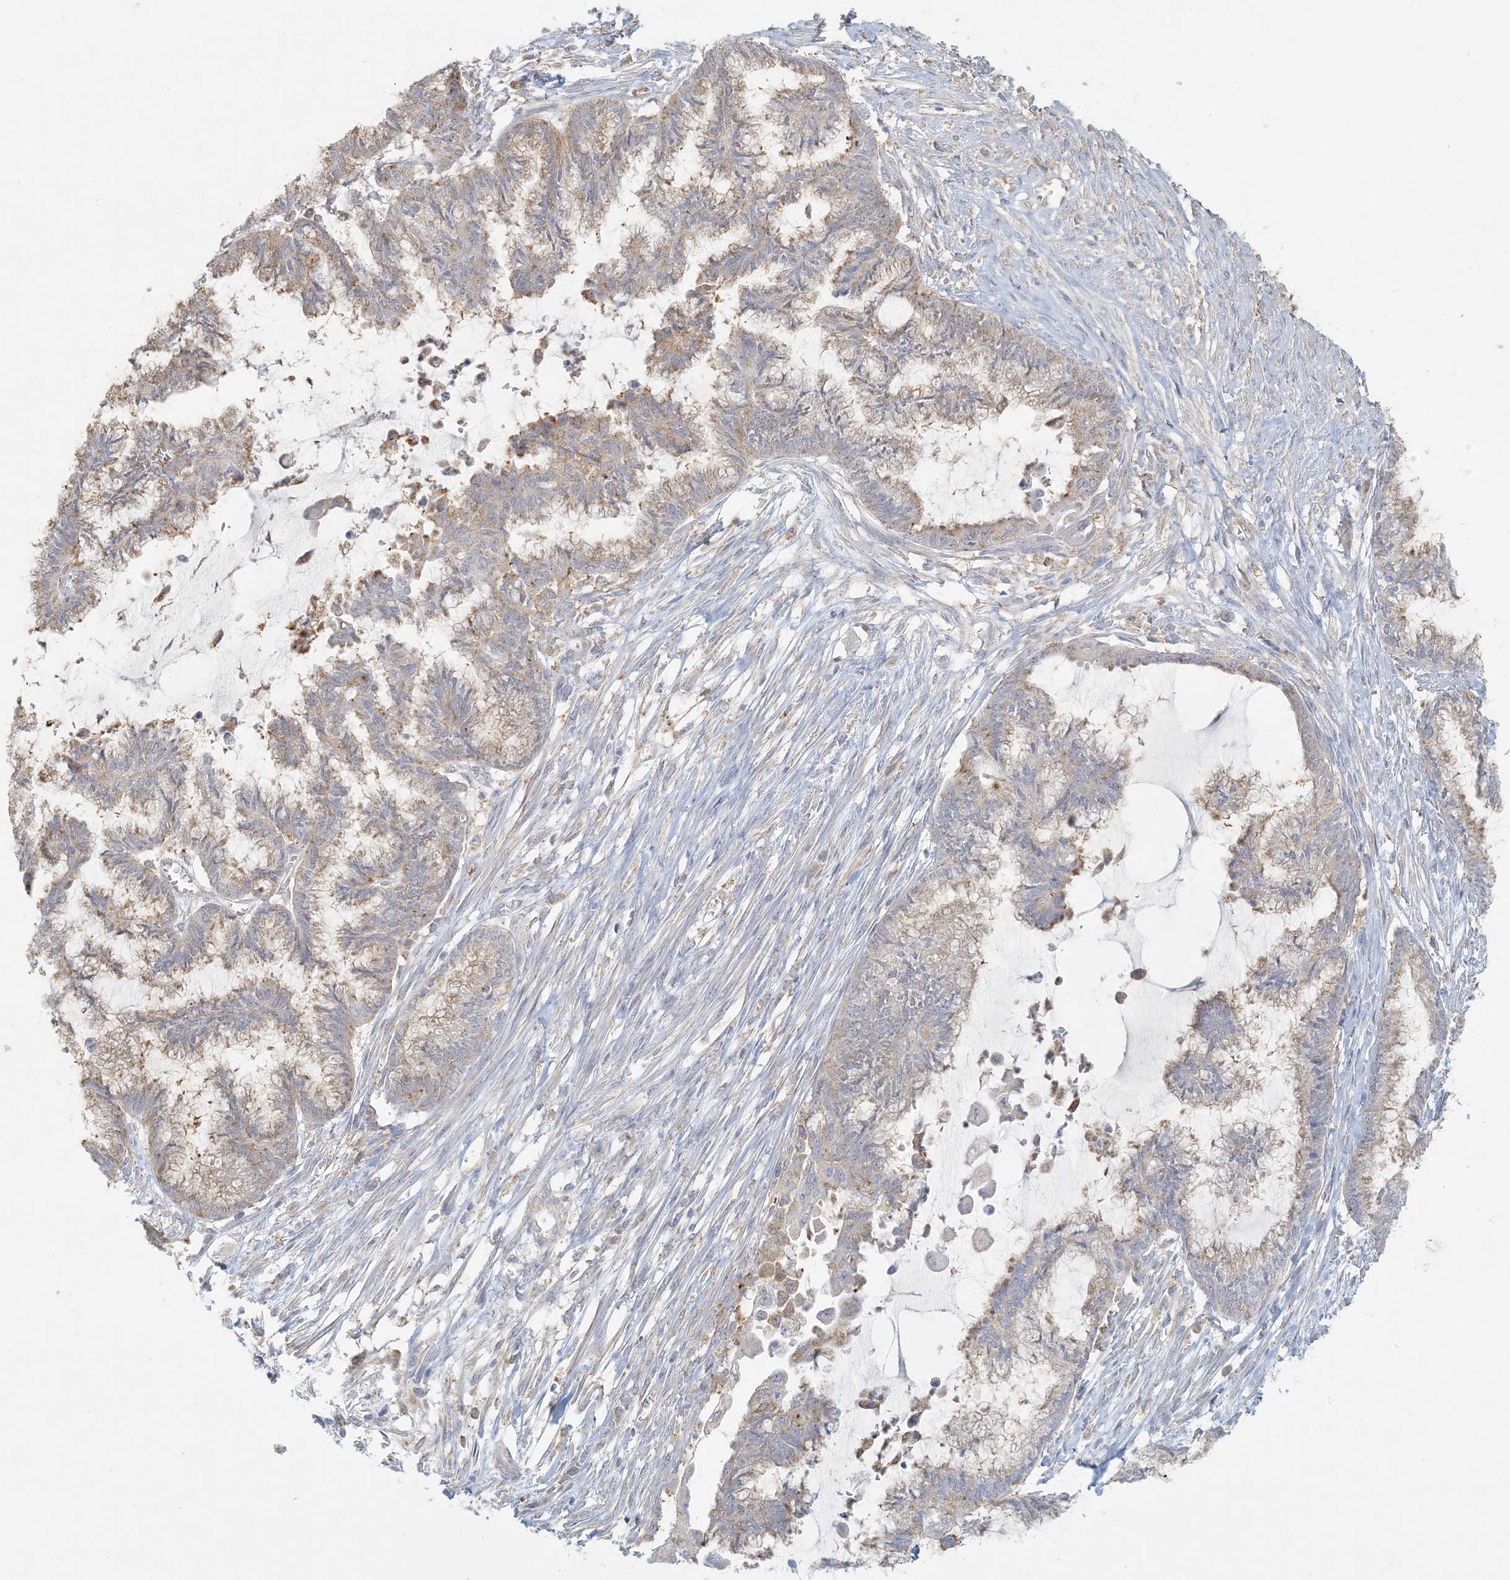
{"staining": {"intensity": "weak", "quantity": "25%-75%", "location": "cytoplasmic/membranous"}, "tissue": "endometrial cancer", "cell_type": "Tumor cells", "image_type": "cancer", "snomed": [{"axis": "morphology", "description": "Adenocarcinoma, NOS"}, {"axis": "topography", "description": "Endometrium"}], "caption": "Protein staining shows weak cytoplasmic/membranous positivity in about 25%-75% of tumor cells in endometrial adenocarcinoma.", "gene": "HACL1", "patient": {"sex": "female", "age": 86}}